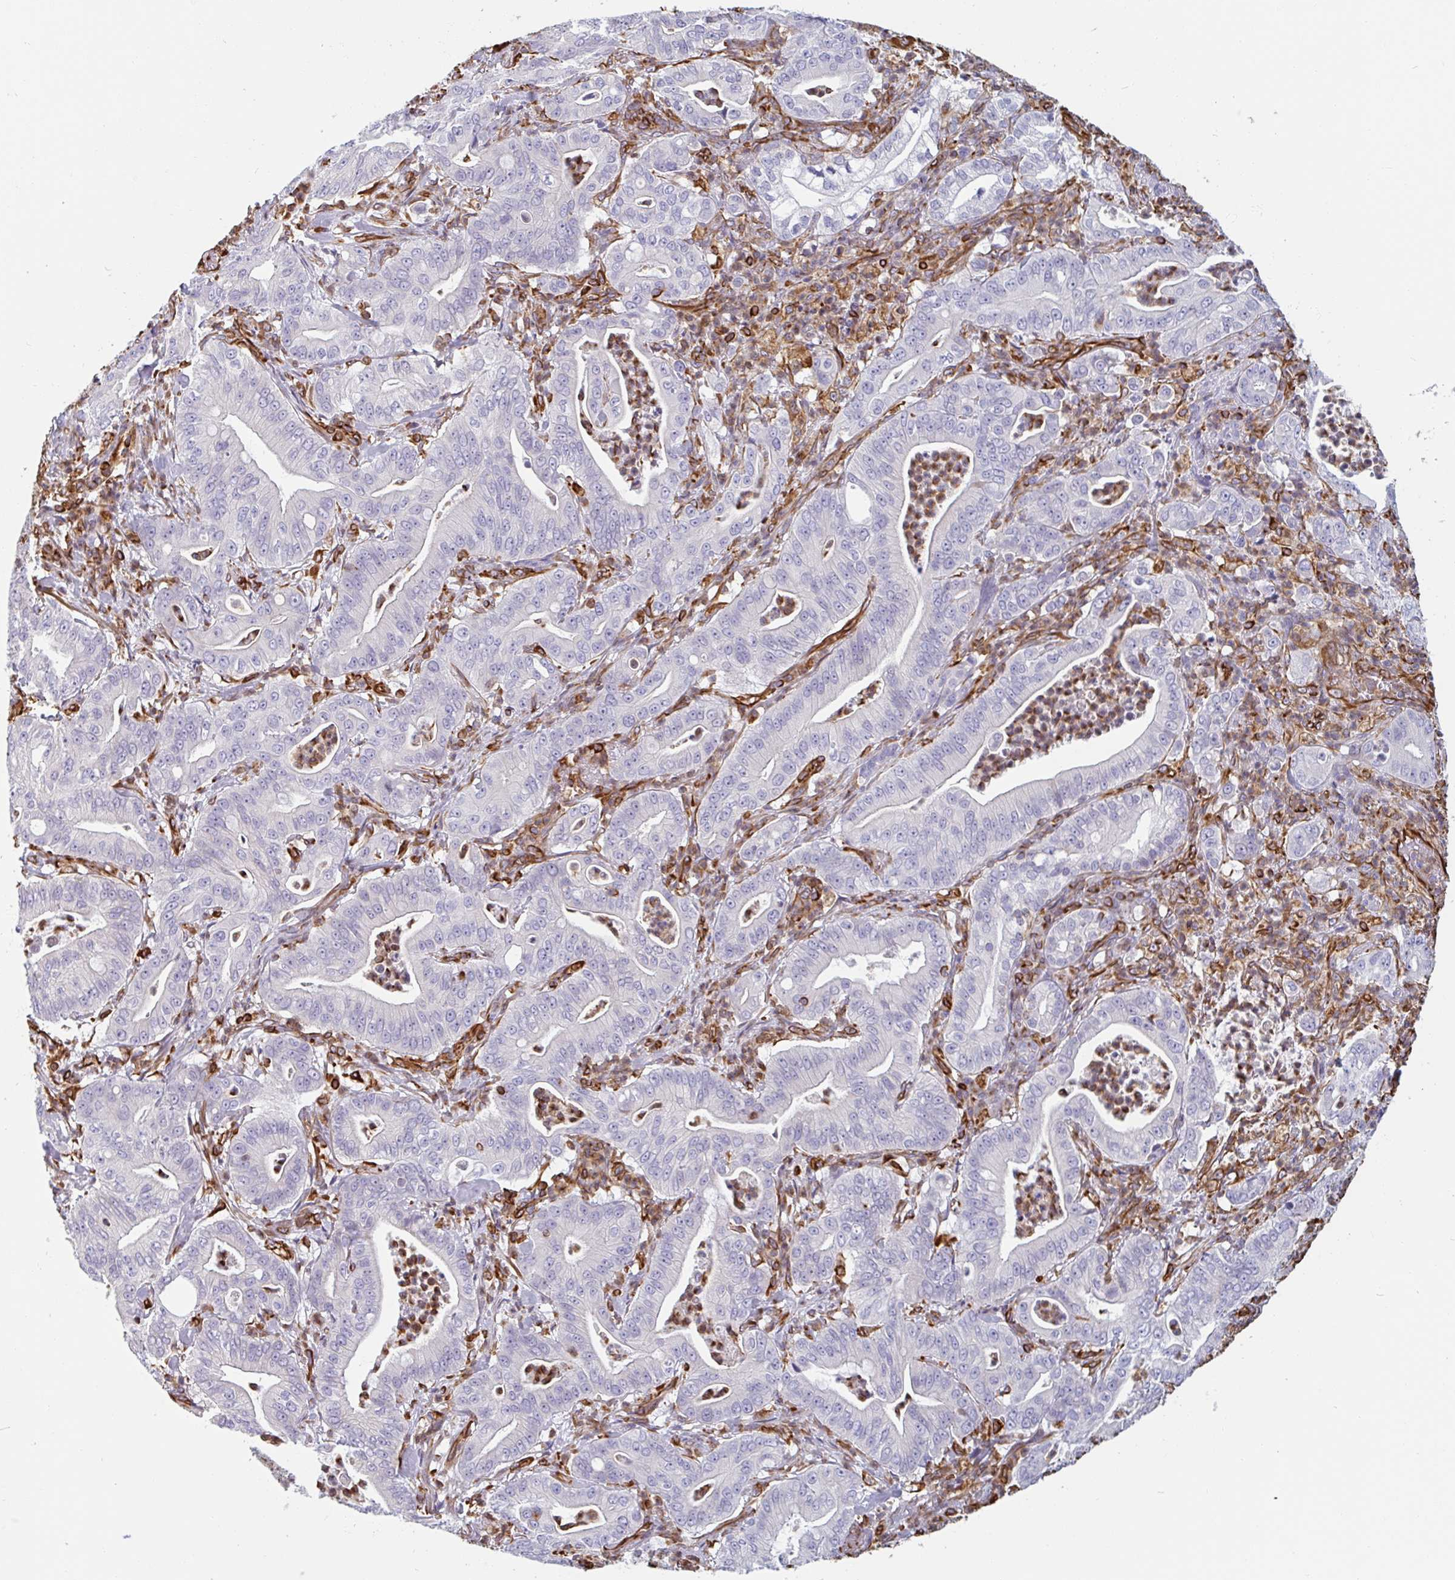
{"staining": {"intensity": "negative", "quantity": "none", "location": "none"}, "tissue": "pancreatic cancer", "cell_type": "Tumor cells", "image_type": "cancer", "snomed": [{"axis": "morphology", "description": "Adenocarcinoma, NOS"}, {"axis": "topography", "description": "Pancreas"}], "caption": "Protein analysis of adenocarcinoma (pancreatic) exhibits no significant positivity in tumor cells.", "gene": "PPFIA1", "patient": {"sex": "male", "age": 71}}